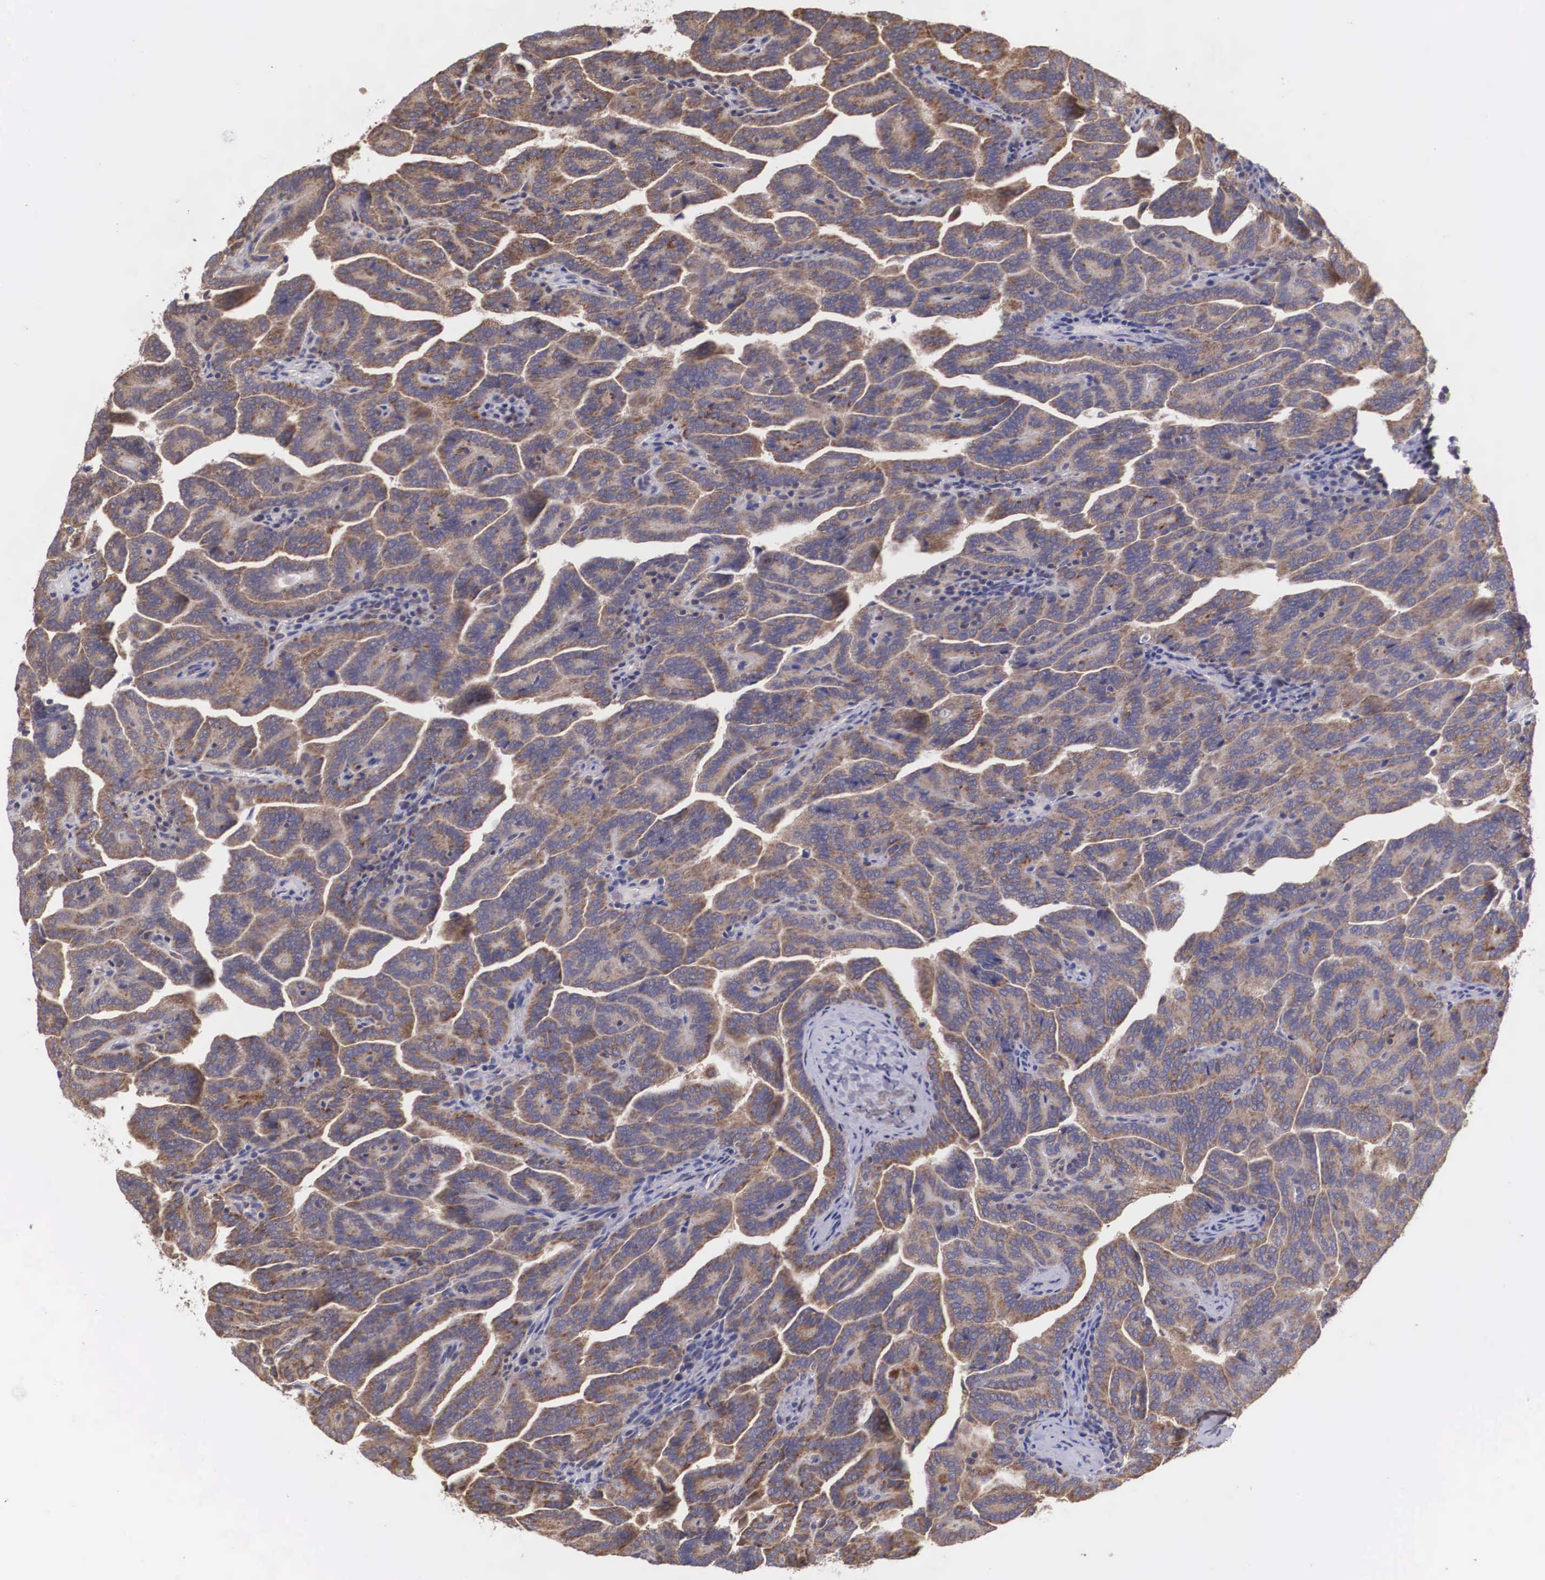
{"staining": {"intensity": "weak", "quantity": ">75%", "location": "cytoplasmic/membranous"}, "tissue": "renal cancer", "cell_type": "Tumor cells", "image_type": "cancer", "snomed": [{"axis": "morphology", "description": "Adenocarcinoma, NOS"}, {"axis": "topography", "description": "Kidney"}], "caption": "Immunohistochemistry of renal adenocarcinoma demonstrates low levels of weak cytoplasmic/membranous positivity in approximately >75% of tumor cells. Nuclei are stained in blue.", "gene": "DHRS1", "patient": {"sex": "male", "age": 61}}